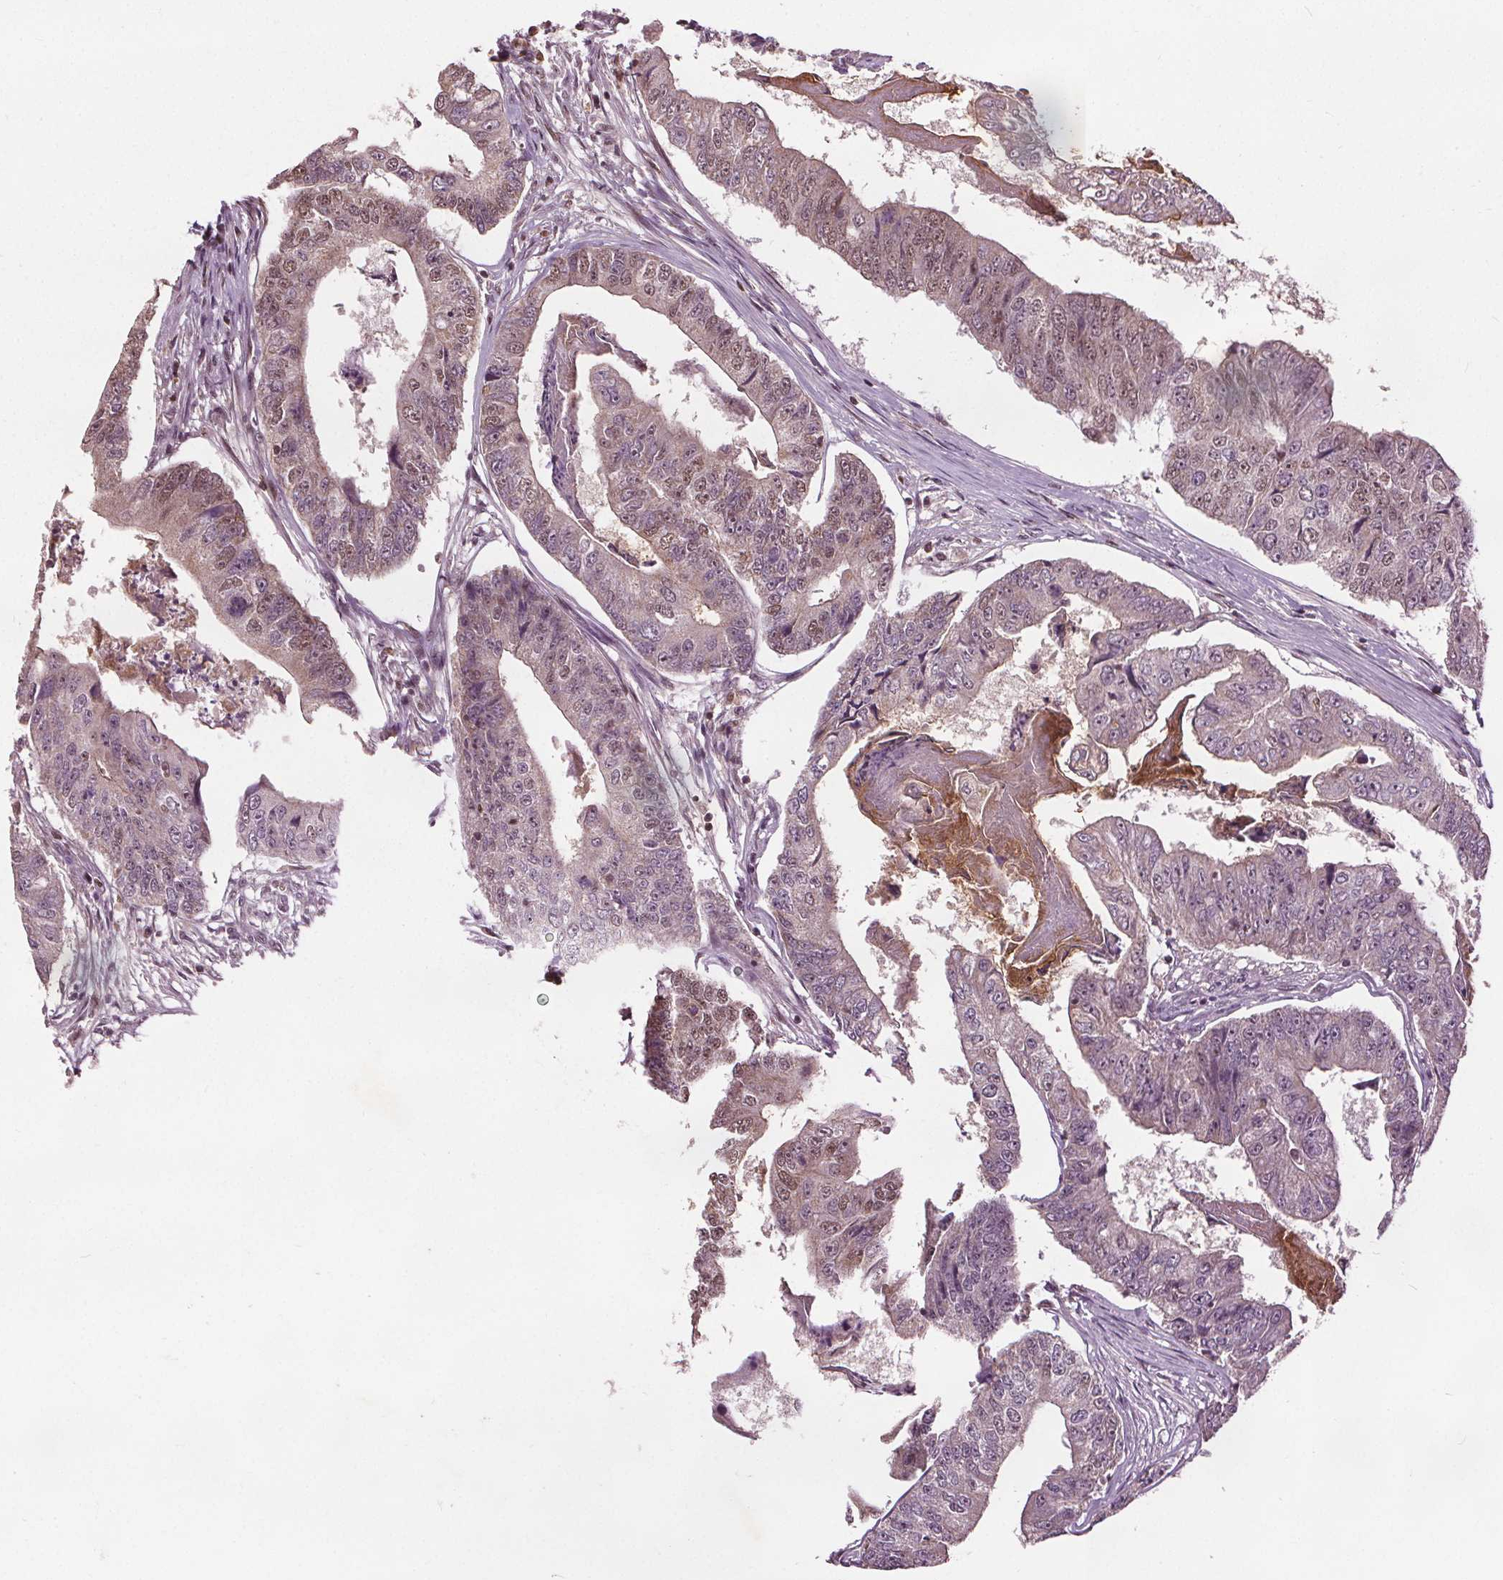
{"staining": {"intensity": "weak", "quantity": "25%-75%", "location": "nuclear"}, "tissue": "colorectal cancer", "cell_type": "Tumor cells", "image_type": "cancer", "snomed": [{"axis": "morphology", "description": "Adenocarcinoma, NOS"}, {"axis": "topography", "description": "Colon"}], "caption": "The photomicrograph displays a brown stain indicating the presence of a protein in the nuclear of tumor cells in adenocarcinoma (colorectal).", "gene": "DDX11", "patient": {"sex": "female", "age": 67}}